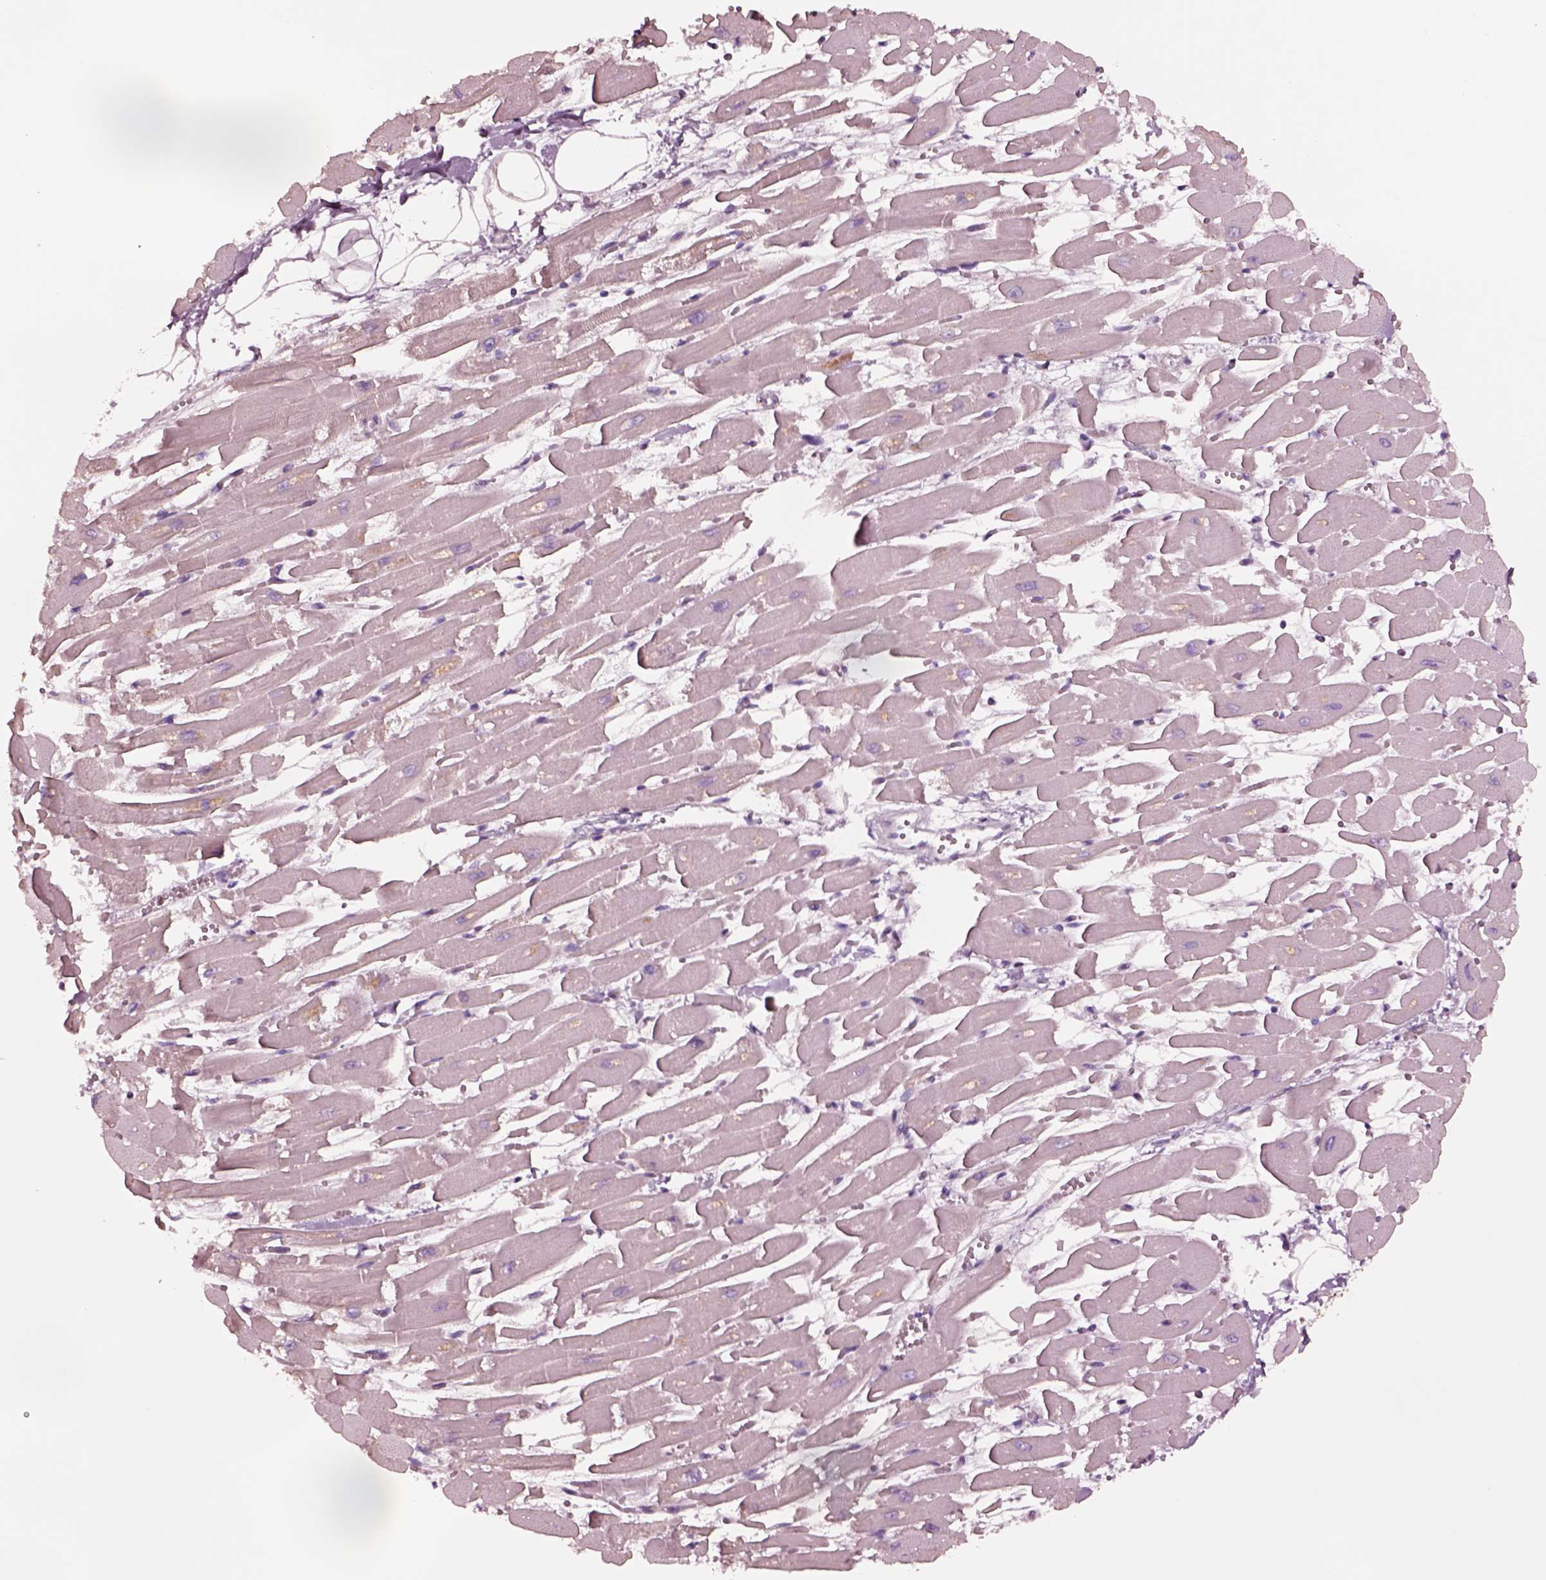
{"staining": {"intensity": "negative", "quantity": "none", "location": "none"}, "tissue": "heart muscle", "cell_type": "Cardiomyocytes", "image_type": "normal", "snomed": [{"axis": "morphology", "description": "Normal tissue, NOS"}, {"axis": "topography", "description": "Heart"}], "caption": "Immunohistochemical staining of unremarkable heart muscle reveals no significant positivity in cardiomyocytes. (Immunohistochemistry, brightfield microscopy, high magnification).", "gene": "NMRK2", "patient": {"sex": "female", "age": 52}}